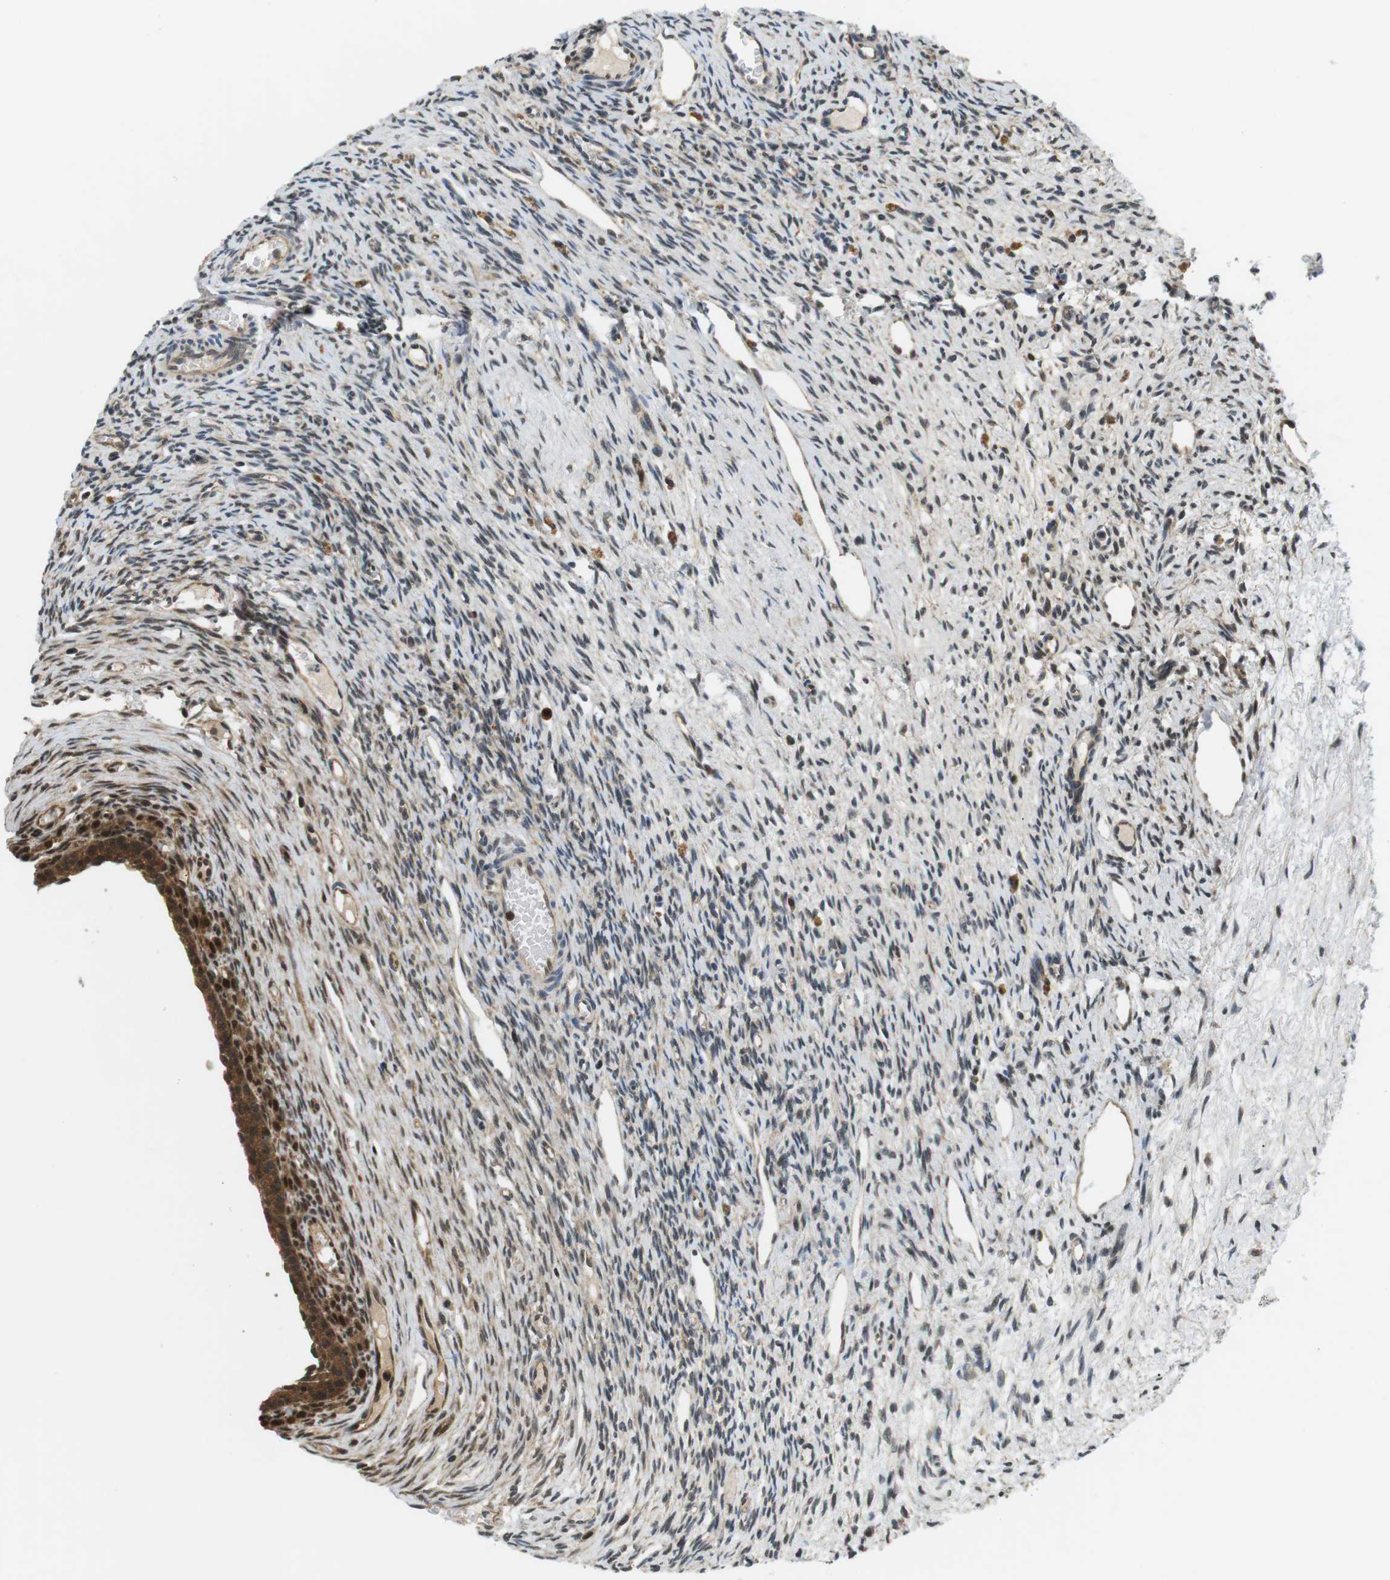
{"staining": {"intensity": "moderate", "quantity": "25%-75%", "location": "cytoplasmic/membranous"}, "tissue": "ovary", "cell_type": "Ovarian stroma cells", "image_type": "normal", "snomed": [{"axis": "morphology", "description": "Normal tissue, NOS"}, {"axis": "topography", "description": "Ovary"}], "caption": "Immunohistochemical staining of unremarkable ovary demonstrates 25%-75% levels of moderate cytoplasmic/membranous protein expression in approximately 25%-75% of ovarian stroma cells. (brown staining indicates protein expression, while blue staining denotes nuclei).", "gene": "CSNK2B", "patient": {"sex": "female", "age": 33}}